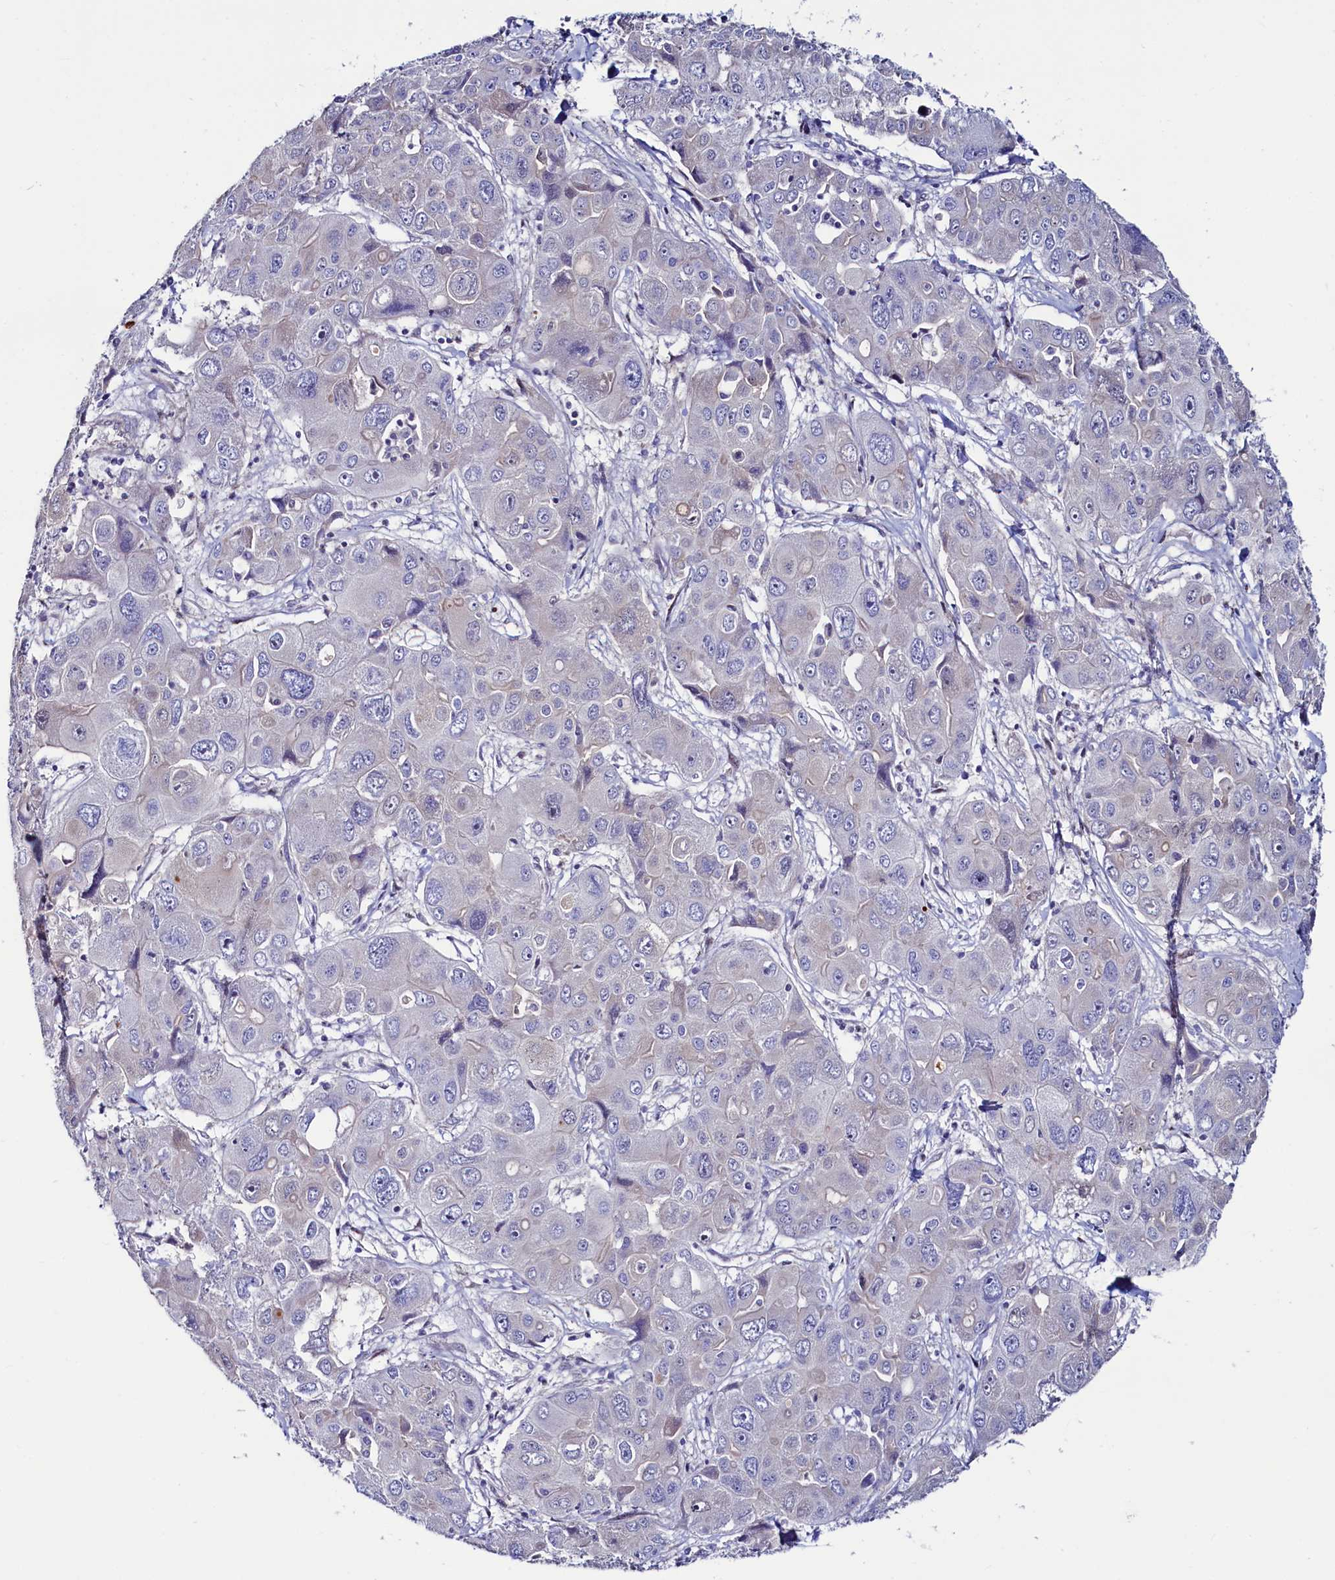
{"staining": {"intensity": "negative", "quantity": "none", "location": "none"}, "tissue": "liver cancer", "cell_type": "Tumor cells", "image_type": "cancer", "snomed": [{"axis": "morphology", "description": "Cholangiocarcinoma"}, {"axis": "topography", "description": "Liver"}], "caption": "Micrograph shows no significant protein staining in tumor cells of cholangiocarcinoma (liver).", "gene": "ASTE1", "patient": {"sex": "male", "age": 67}}